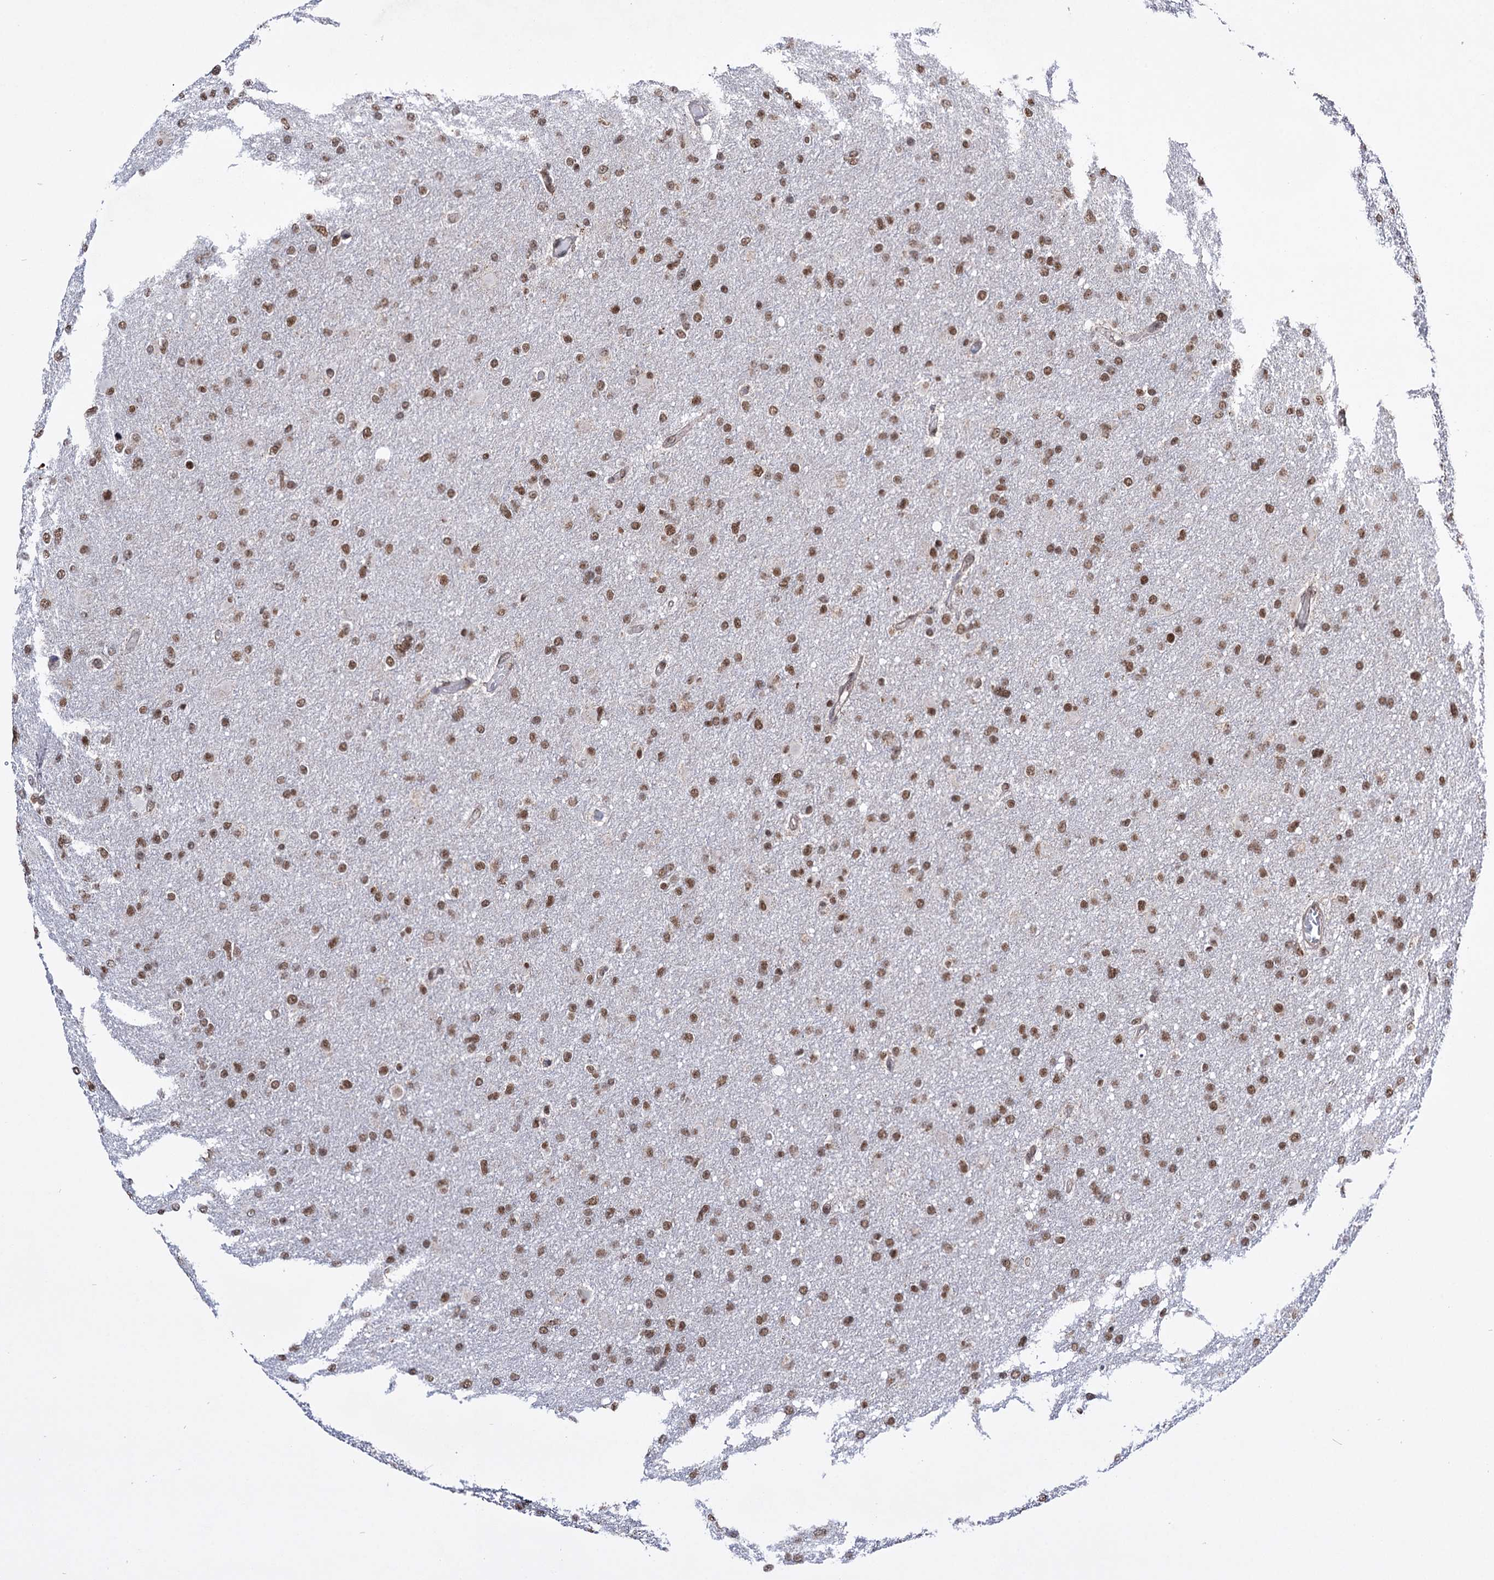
{"staining": {"intensity": "moderate", "quantity": ">75%", "location": "nuclear"}, "tissue": "glioma", "cell_type": "Tumor cells", "image_type": "cancer", "snomed": [{"axis": "morphology", "description": "Glioma, malignant, High grade"}, {"axis": "topography", "description": "Cerebral cortex"}], "caption": "Tumor cells display moderate nuclear positivity in about >75% of cells in glioma. The protein of interest is shown in brown color, while the nuclei are stained blue.", "gene": "ABHD10", "patient": {"sex": "female", "age": 36}}